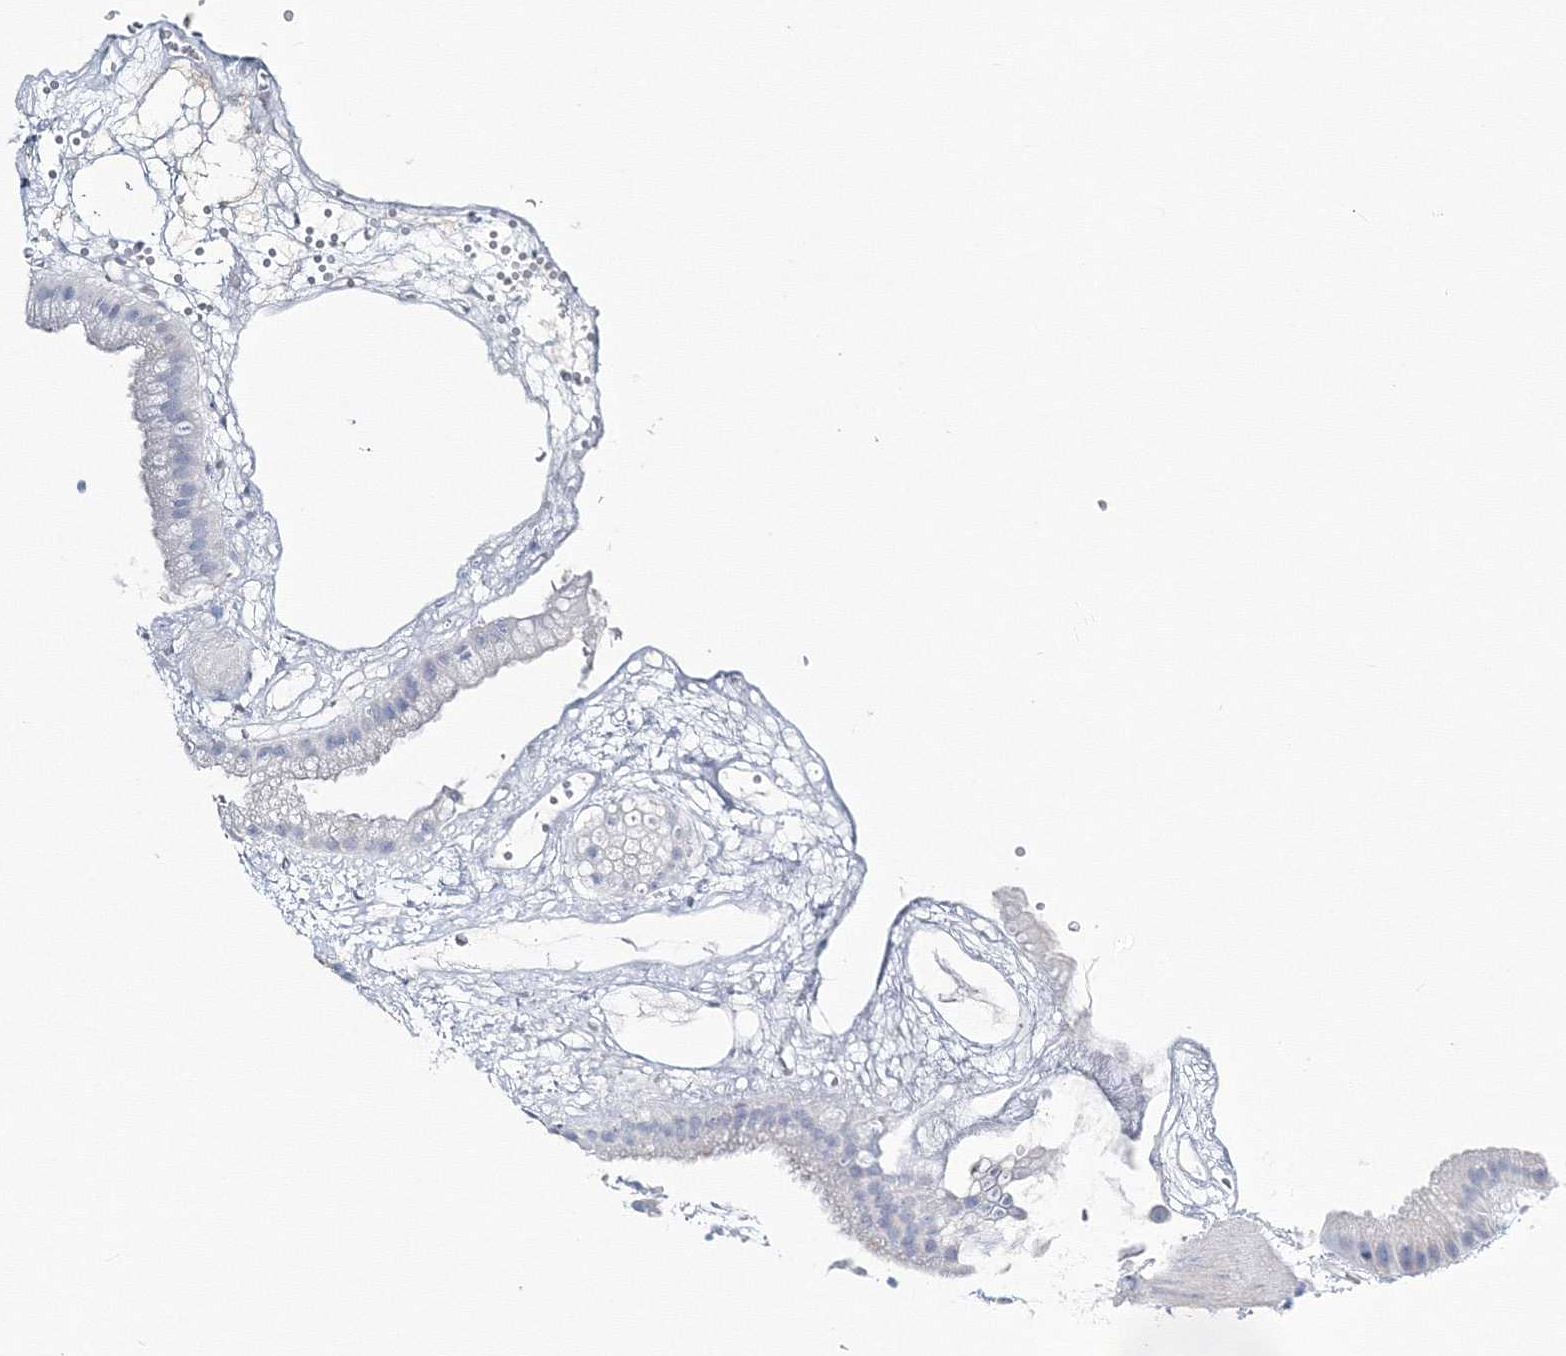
{"staining": {"intensity": "negative", "quantity": "none", "location": "none"}, "tissue": "gallbladder", "cell_type": "Glandular cells", "image_type": "normal", "snomed": [{"axis": "morphology", "description": "Normal tissue, NOS"}, {"axis": "topography", "description": "Gallbladder"}], "caption": "The immunohistochemistry histopathology image has no significant expression in glandular cells of gallbladder. (DAB IHC visualized using brightfield microscopy, high magnification).", "gene": "ENSG00000285283", "patient": {"sex": "female", "age": 64}}